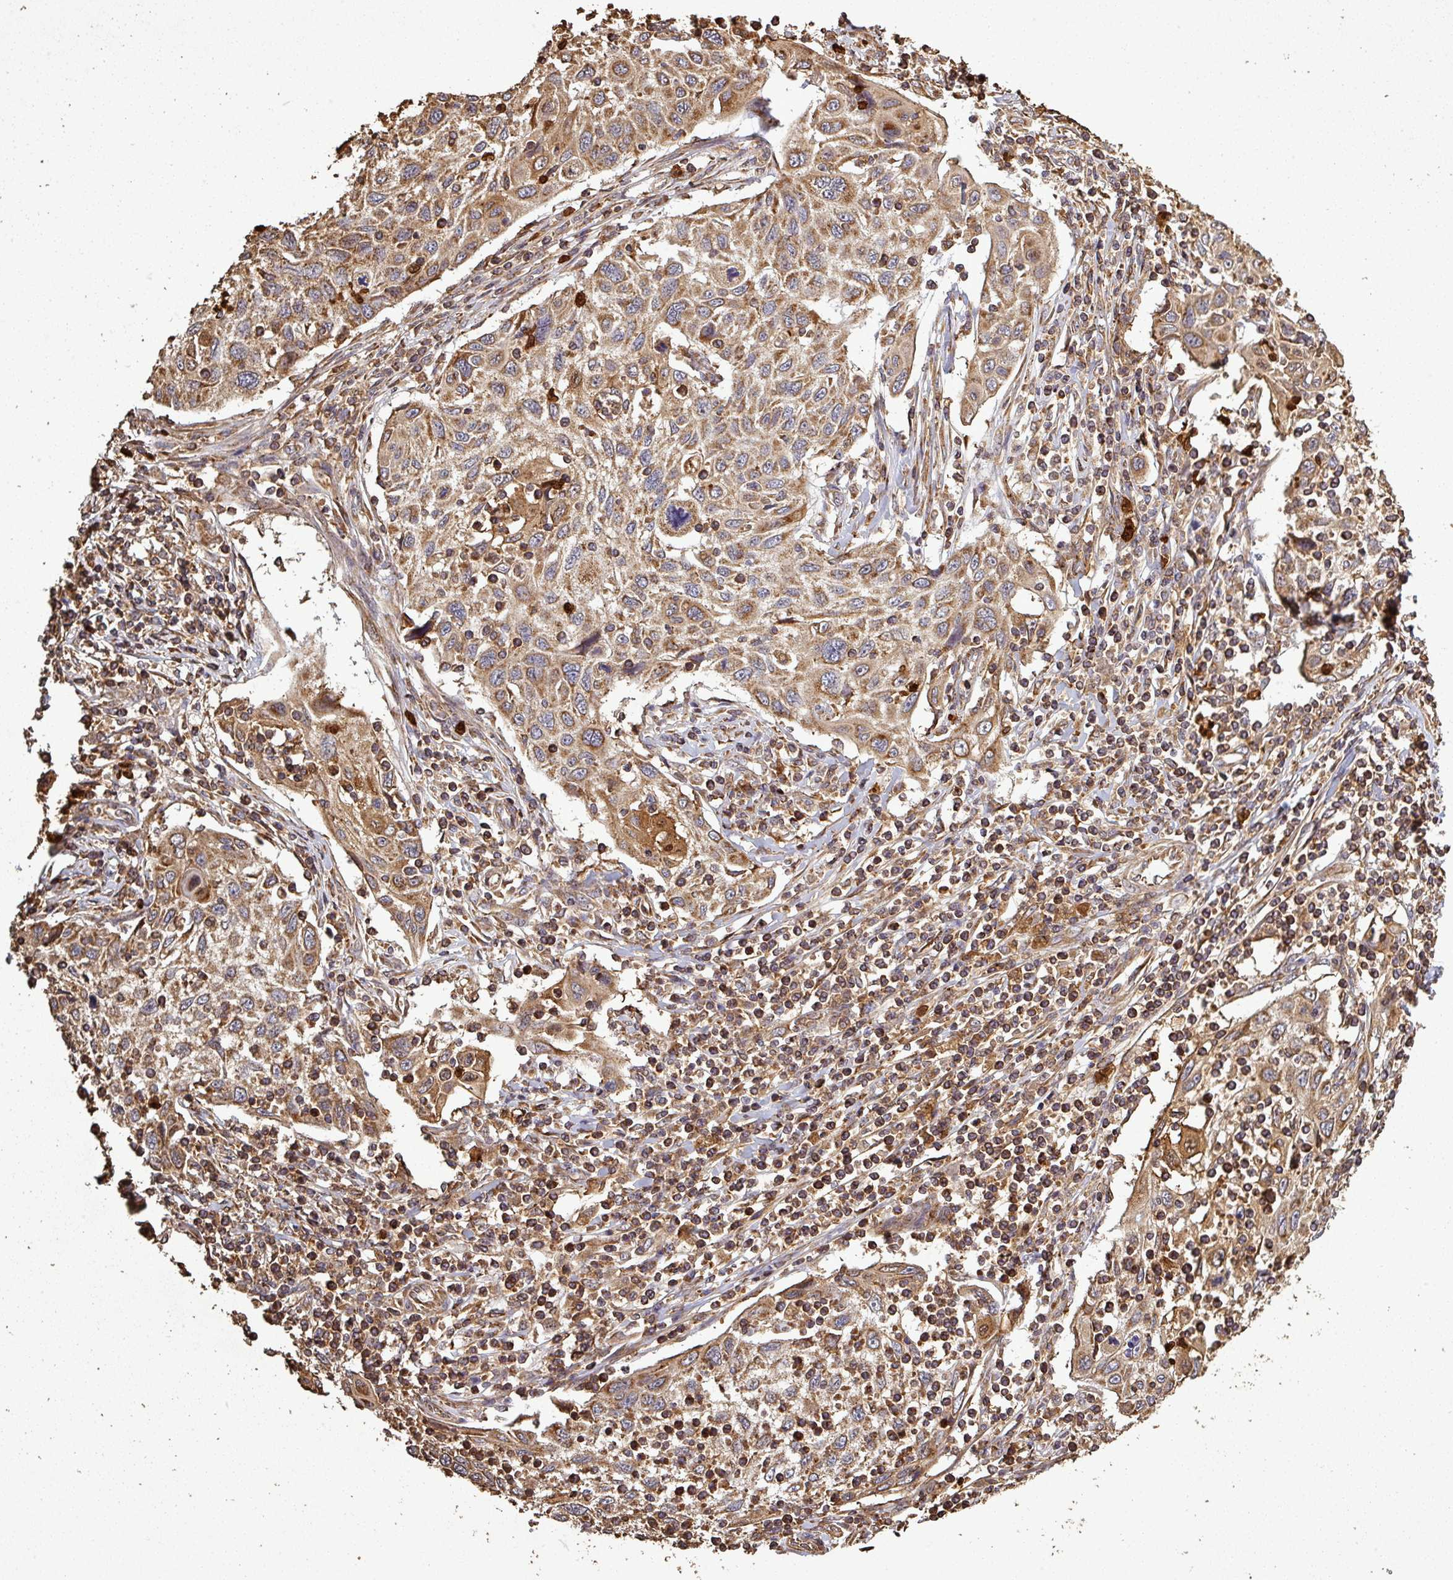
{"staining": {"intensity": "moderate", "quantity": ">75%", "location": "cytoplasmic/membranous,nuclear"}, "tissue": "cervical cancer", "cell_type": "Tumor cells", "image_type": "cancer", "snomed": [{"axis": "morphology", "description": "Squamous cell carcinoma, NOS"}, {"axis": "topography", "description": "Cervix"}], "caption": "Moderate cytoplasmic/membranous and nuclear positivity for a protein is seen in approximately >75% of tumor cells of squamous cell carcinoma (cervical) using immunohistochemistry (IHC).", "gene": "PLEKHM1", "patient": {"sex": "female", "age": 70}}